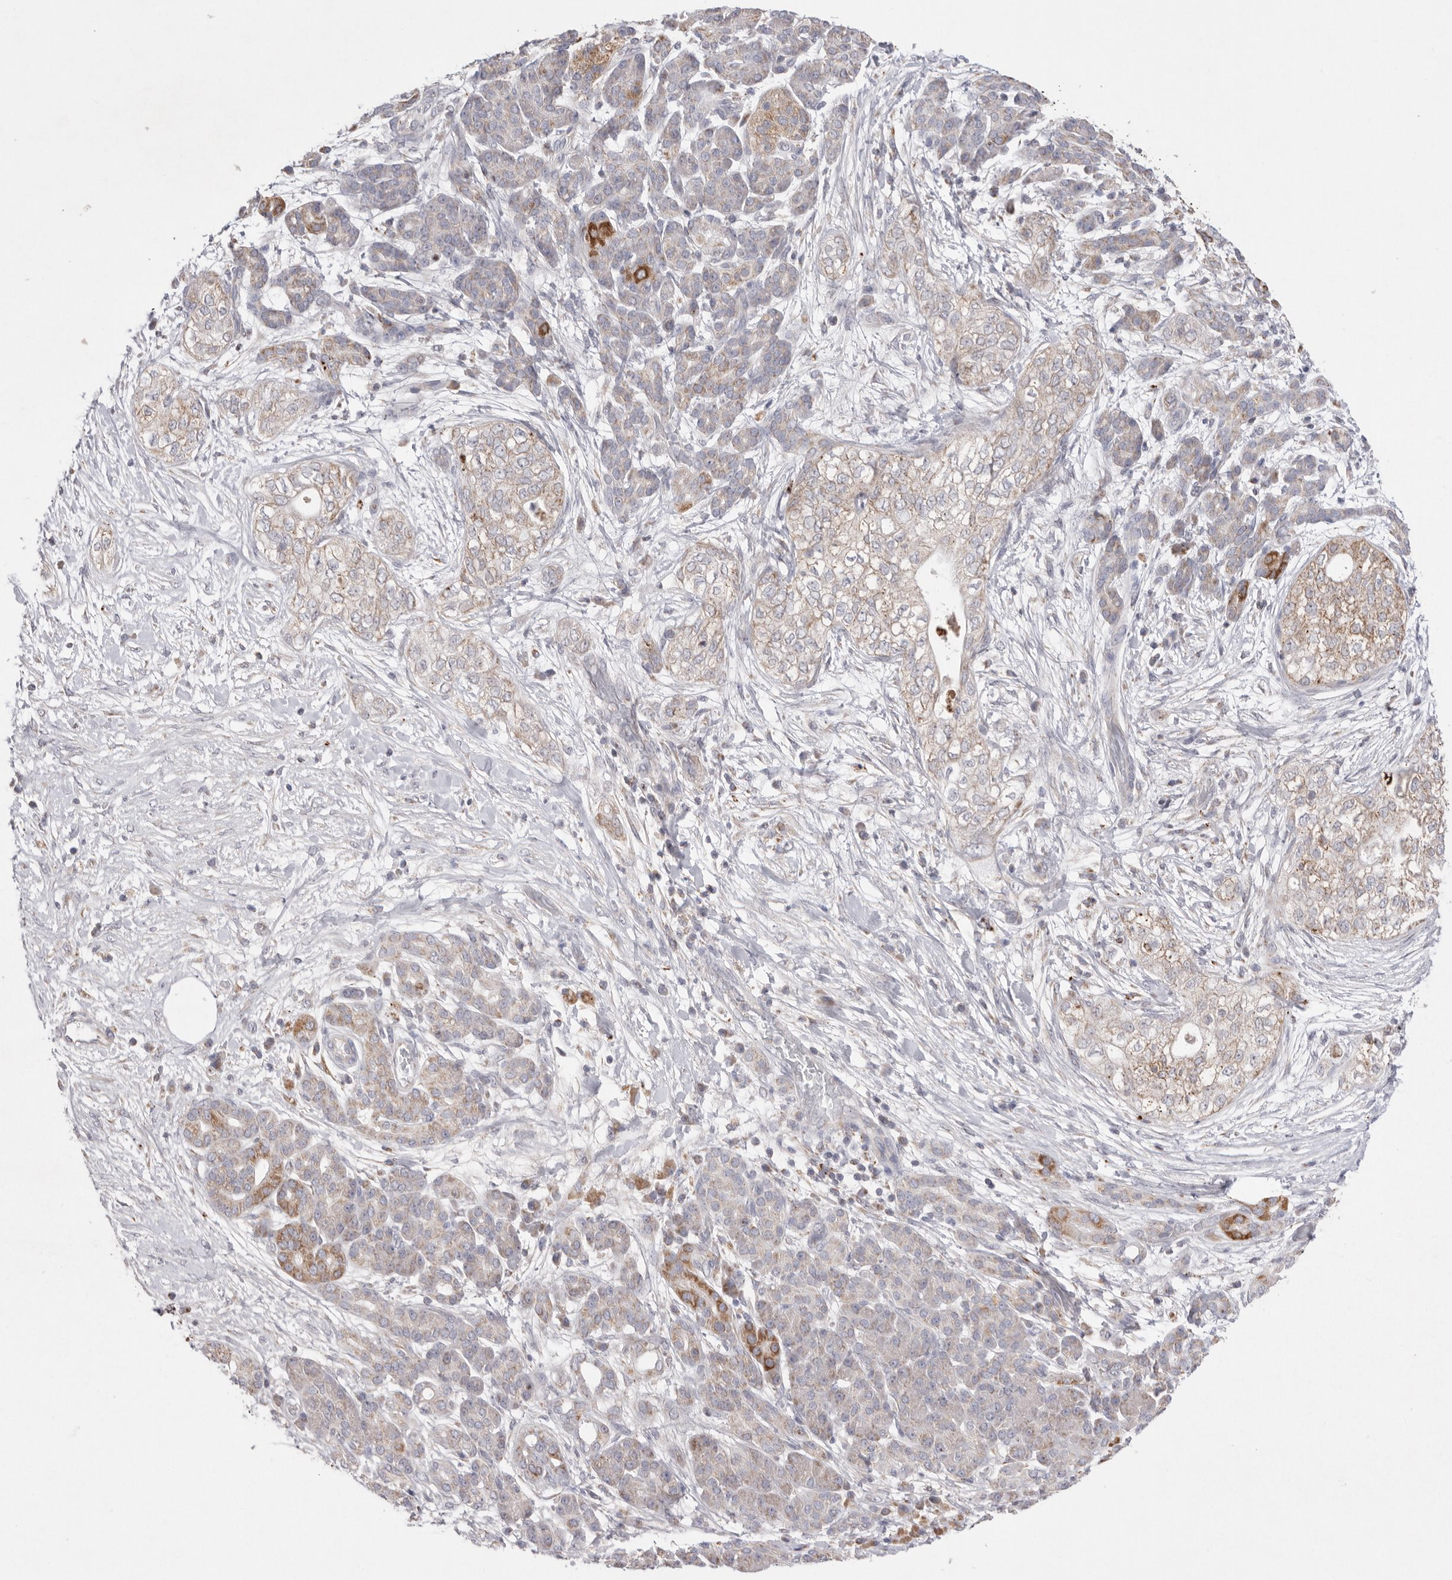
{"staining": {"intensity": "weak", "quantity": "<25%", "location": "cytoplasmic/membranous"}, "tissue": "pancreatic cancer", "cell_type": "Tumor cells", "image_type": "cancer", "snomed": [{"axis": "morphology", "description": "Adenocarcinoma, NOS"}, {"axis": "topography", "description": "Pancreas"}], "caption": "The photomicrograph exhibits no staining of tumor cells in pancreatic cancer (adenocarcinoma).", "gene": "VDAC3", "patient": {"sex": "male", "age": 72}}